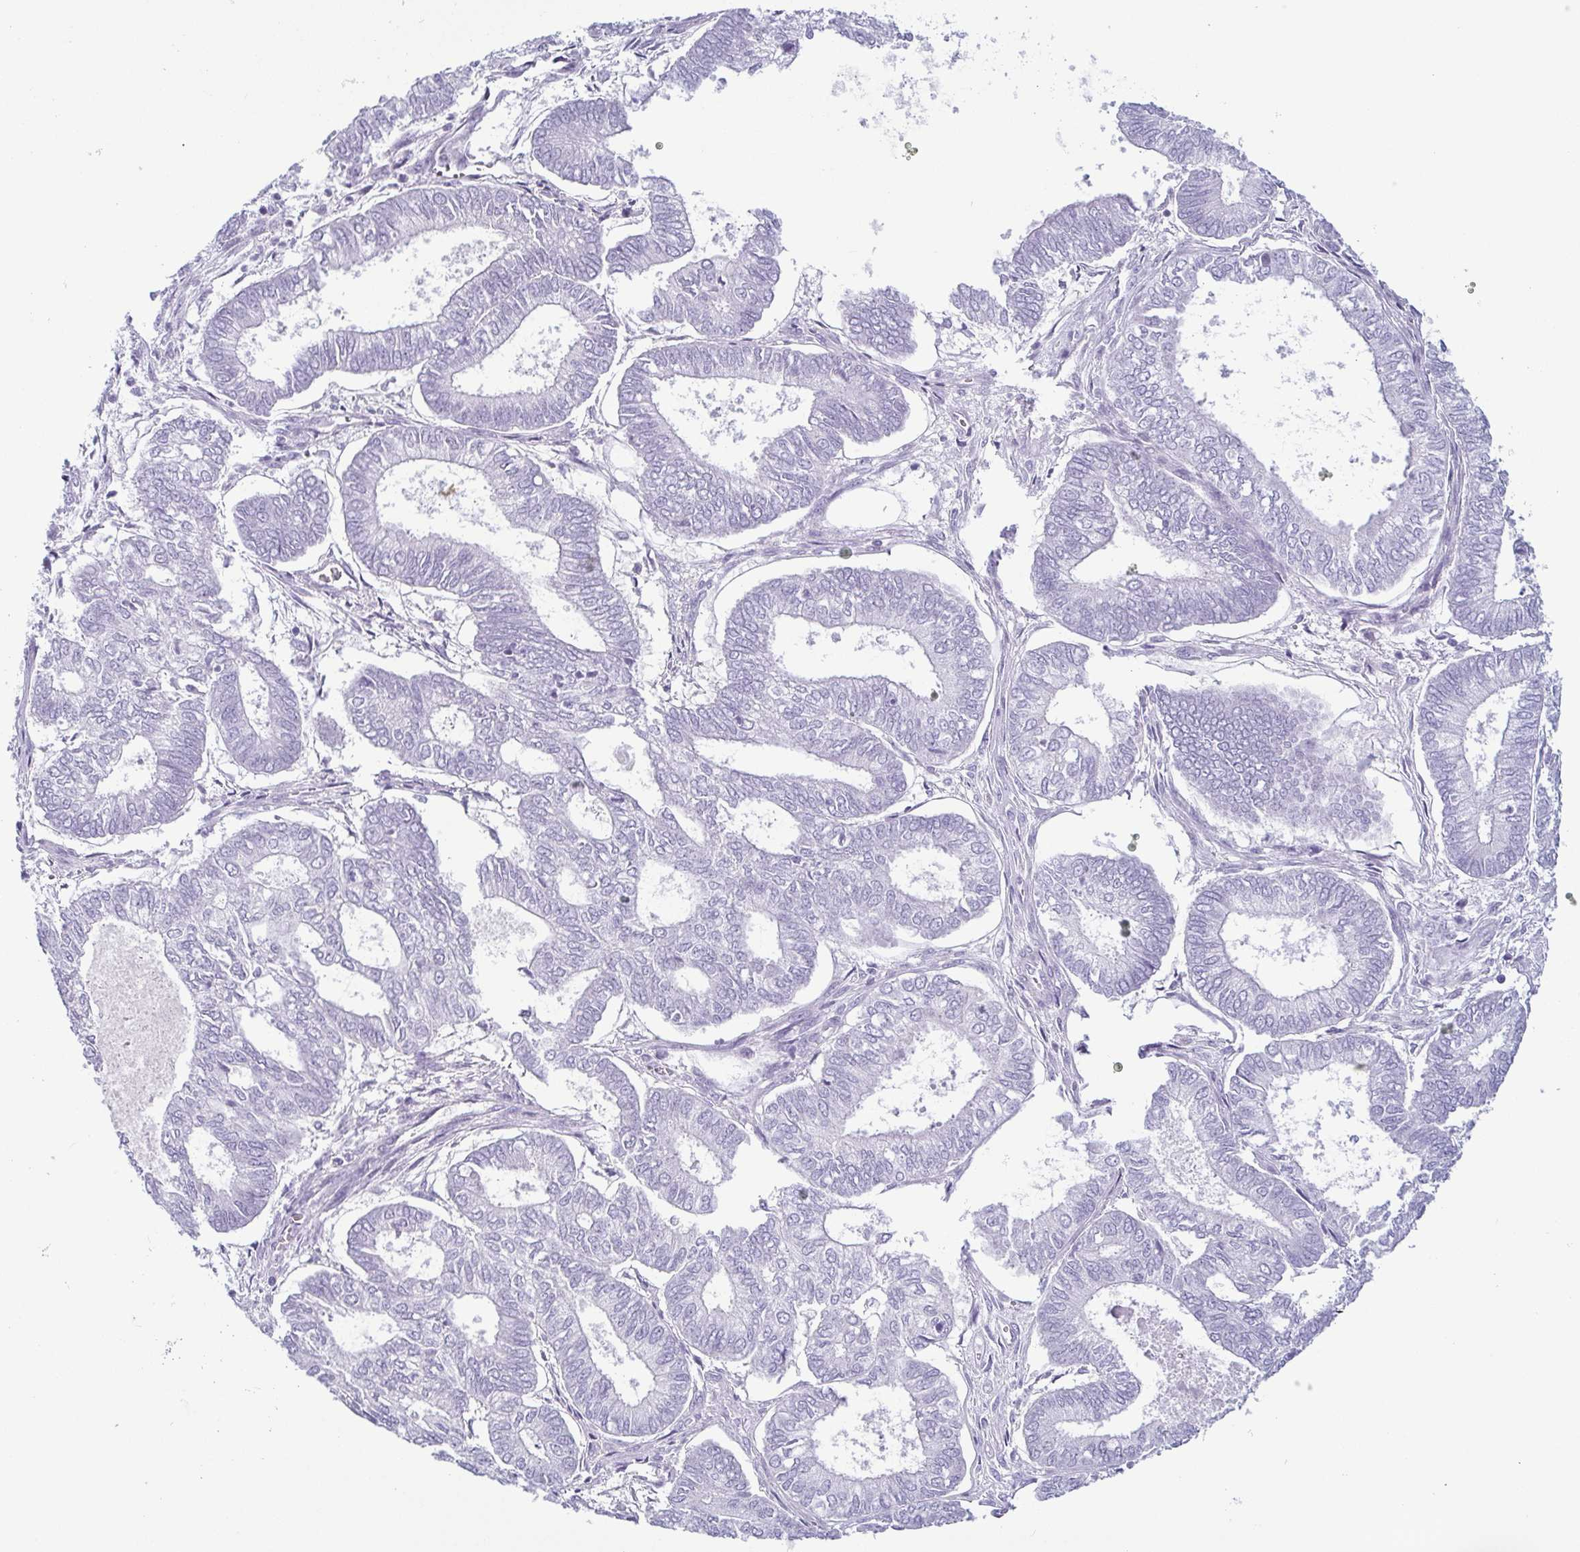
{"staining": {"intensity": "negative", "quantity": "none", "location": "none"}, "tissue": "ovarian cancer", "cell_type": "Tumor cells", "image_type": "cancer", "snomed": [{"axis": "morphology", "description": "Carcinoma, endometroid"}, {"axis": "topography", "description": "Ovary"}], "caption": "Immunohistochemistry (IHC) of ovarian cancer (endometroid carcinoma) demonstrates no staining in tumor cells.", "gene": "KRT78", "patient": {"sex": "female", "age": 64}}